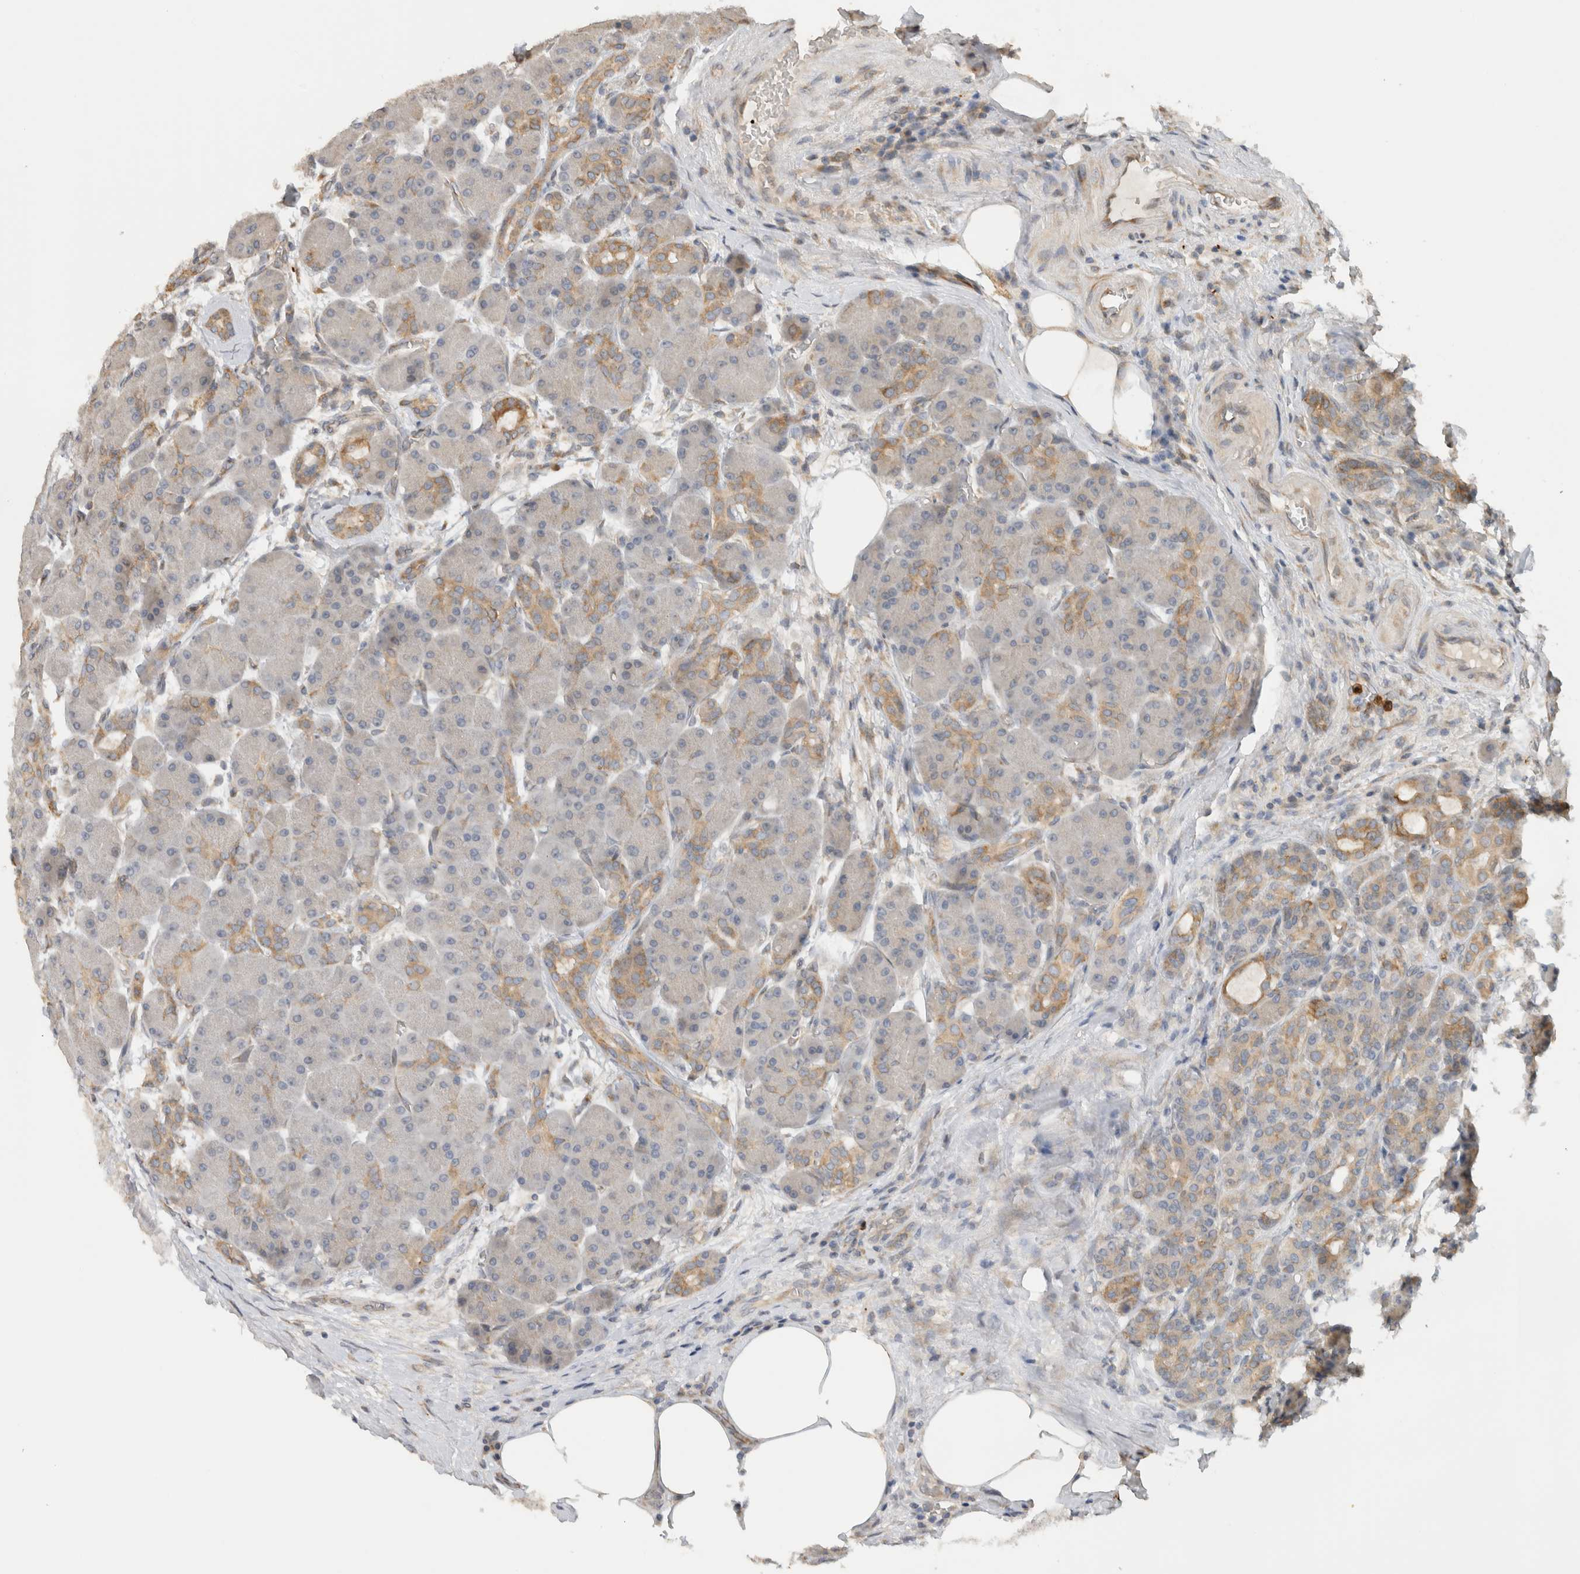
{"staining": {"intensity": "moderate", "quantity": "<25%", "location": "cytoplasmic/membranous"}, "tissue": "pancreas", "cell_type": "Exocrine glandular cells", "image_type": "normal", "snomed": [{"axis": "morphology", "description": "Normal tissue, NOS"}, {"axis": "topography", "description": "Pancreas"}], "caption": "Protein staining of normal pancreas reveals moderate cytoplasmic/membranous staining in approximately <25% of exocrine glandular cells.", "gene": "PUM1", "patient": {"sex": "male", "age": 63}}